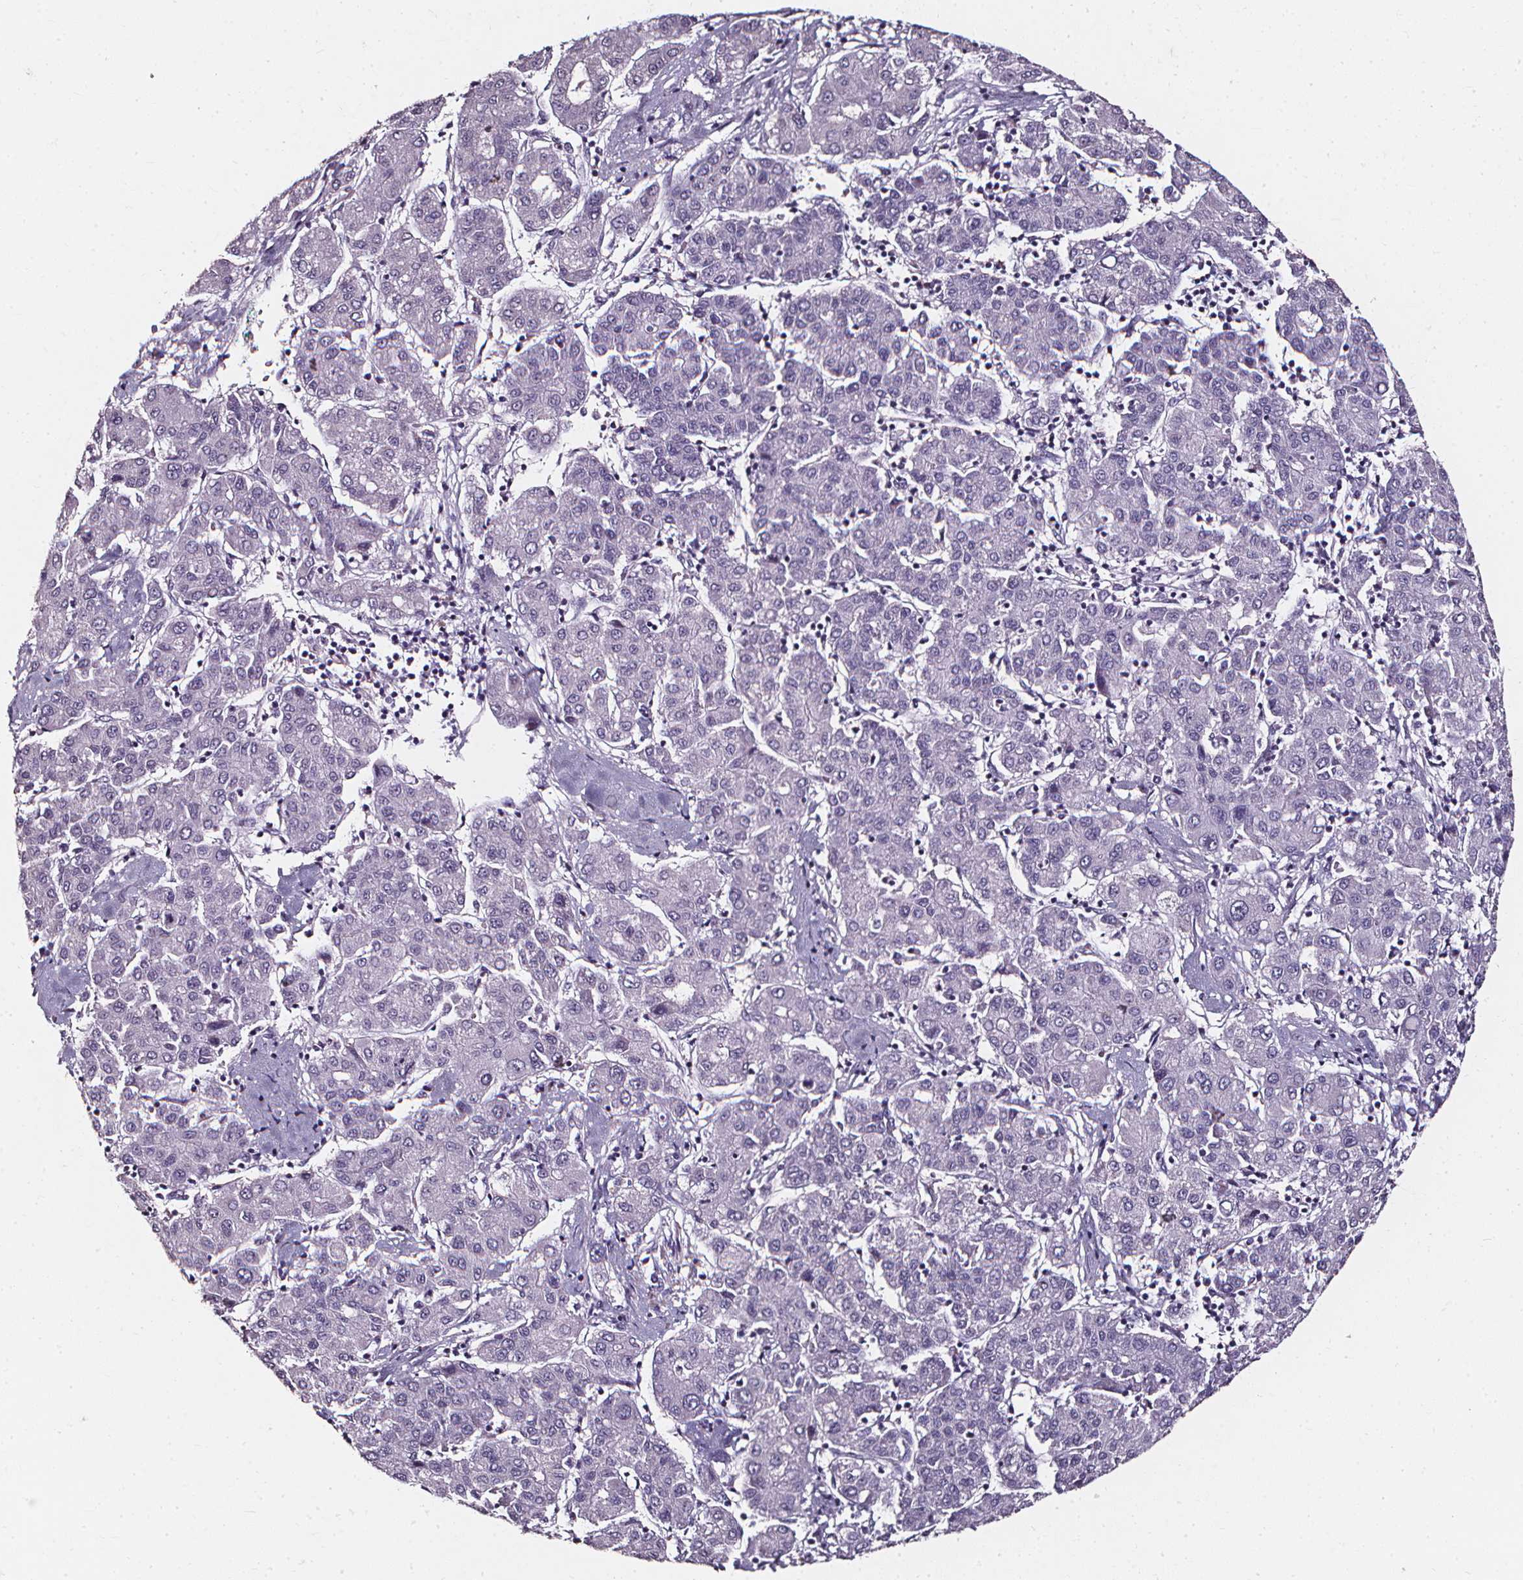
{"staining": {"intensity": "negative", "quantity": "none", "location": "none"}, "tissue": "liver cancer", "cell_type": "Tumor cells", "image_type": "cancer", "snomed": [{"axis": "morphology", "description": "Carcinoma, Hepatocellular, NOS"}, {"axis": "topography", "description": "Liver"}], "caption": "Tumor cells show no significant protein expression in hepatocellular carcinoma (liver).", "gene": "DEFA5", "patient": {"sex": "male", "age": 65}}